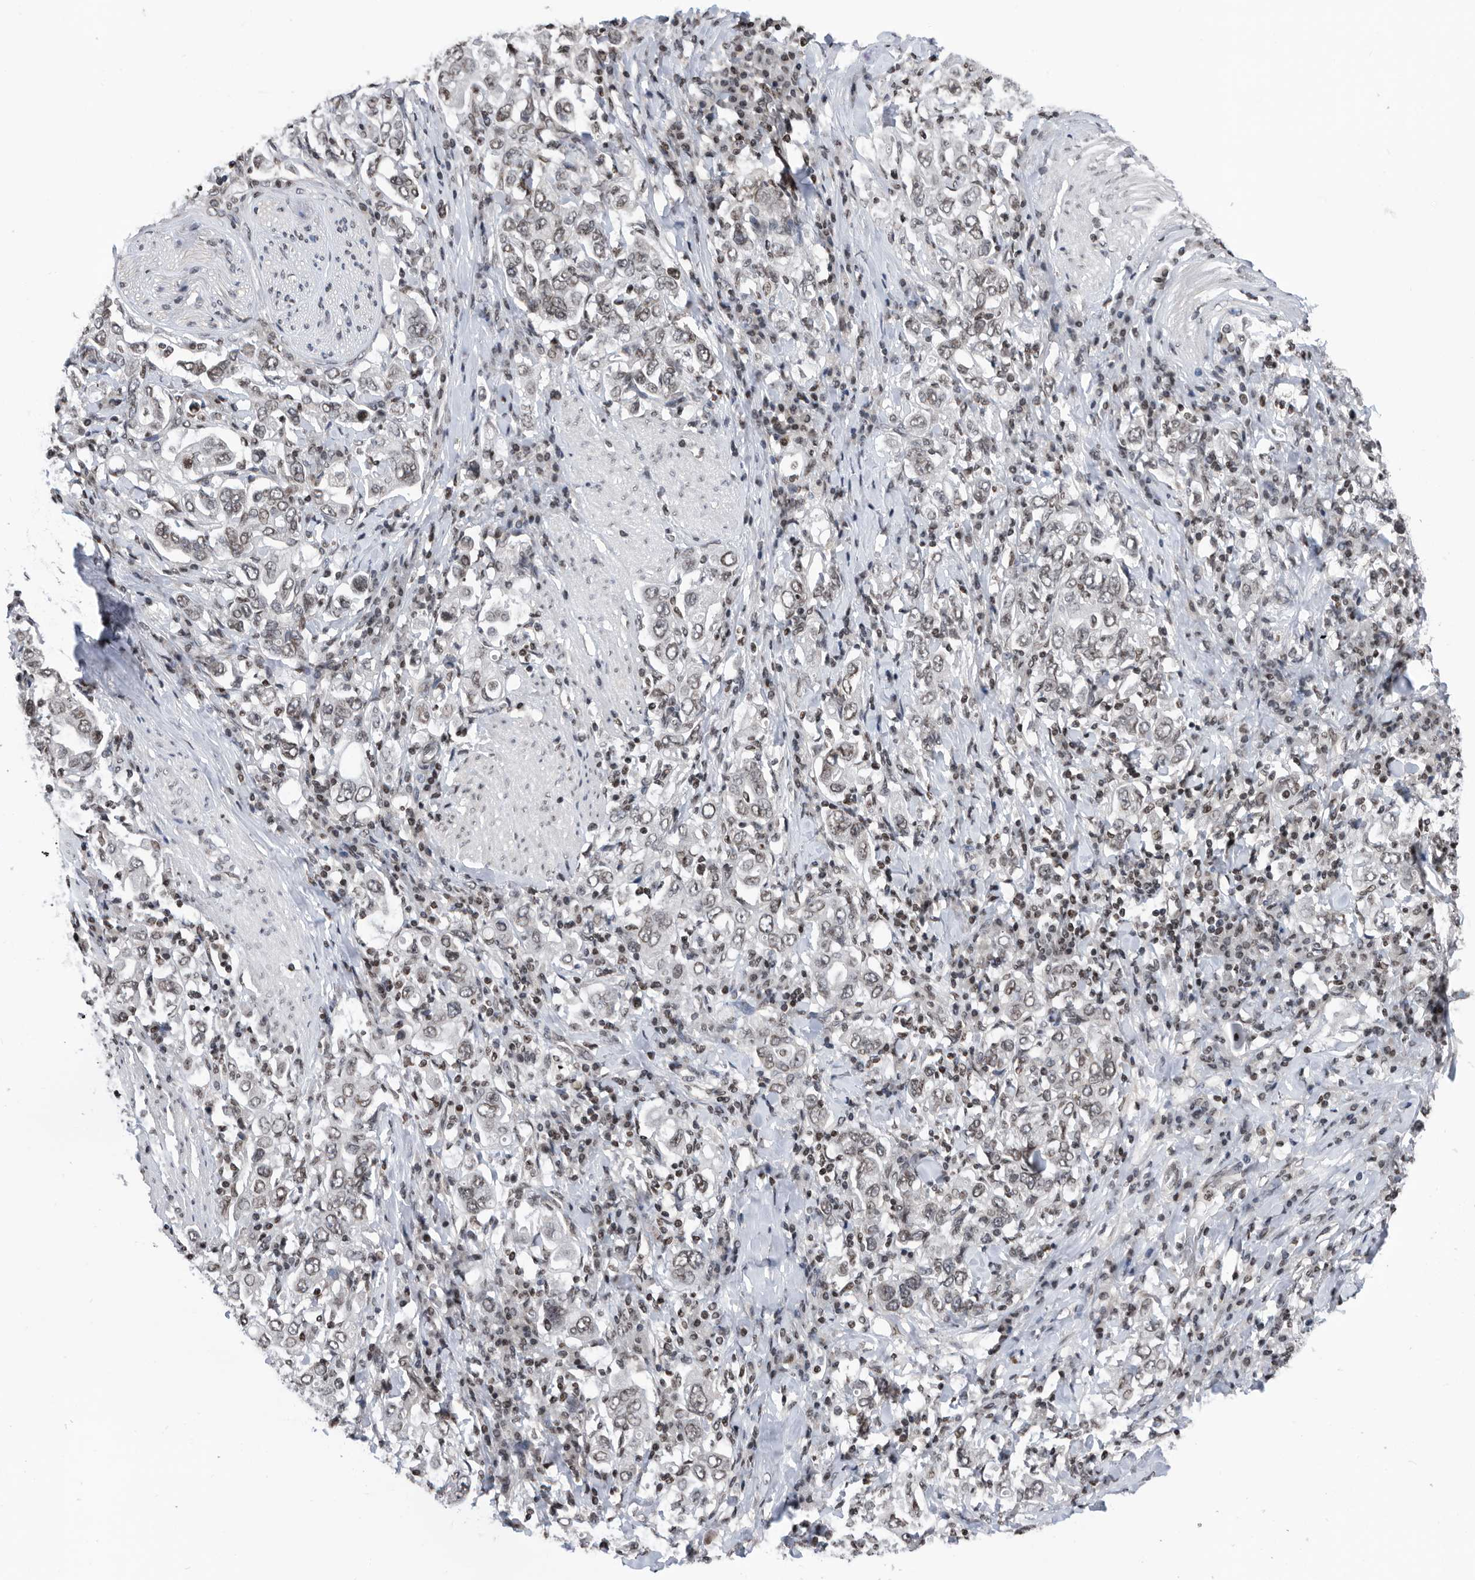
{"staining": {"intensity": "weak", "quantity": "25%-75%", "location": "nuclear"}, "tissue": "stomach cancer", "cell_type": "Tumor cells", "image_type": "cancer", "snomed": [{"axis": "morphology", "description": "Adenocarcinoma, NOS"}, {"axis": "topography", "description": "Stomach, upper"}], "caption": "IHC (DAB) staining of human stomach cancer demonstrates weak nuclear protein staining in about 25%-75% of tumor cells. (Brightfield microscopy of DAB IHC at high magnification).", "gene": "SNRNP48", "patient": {"sex": "male", "age": 62}}